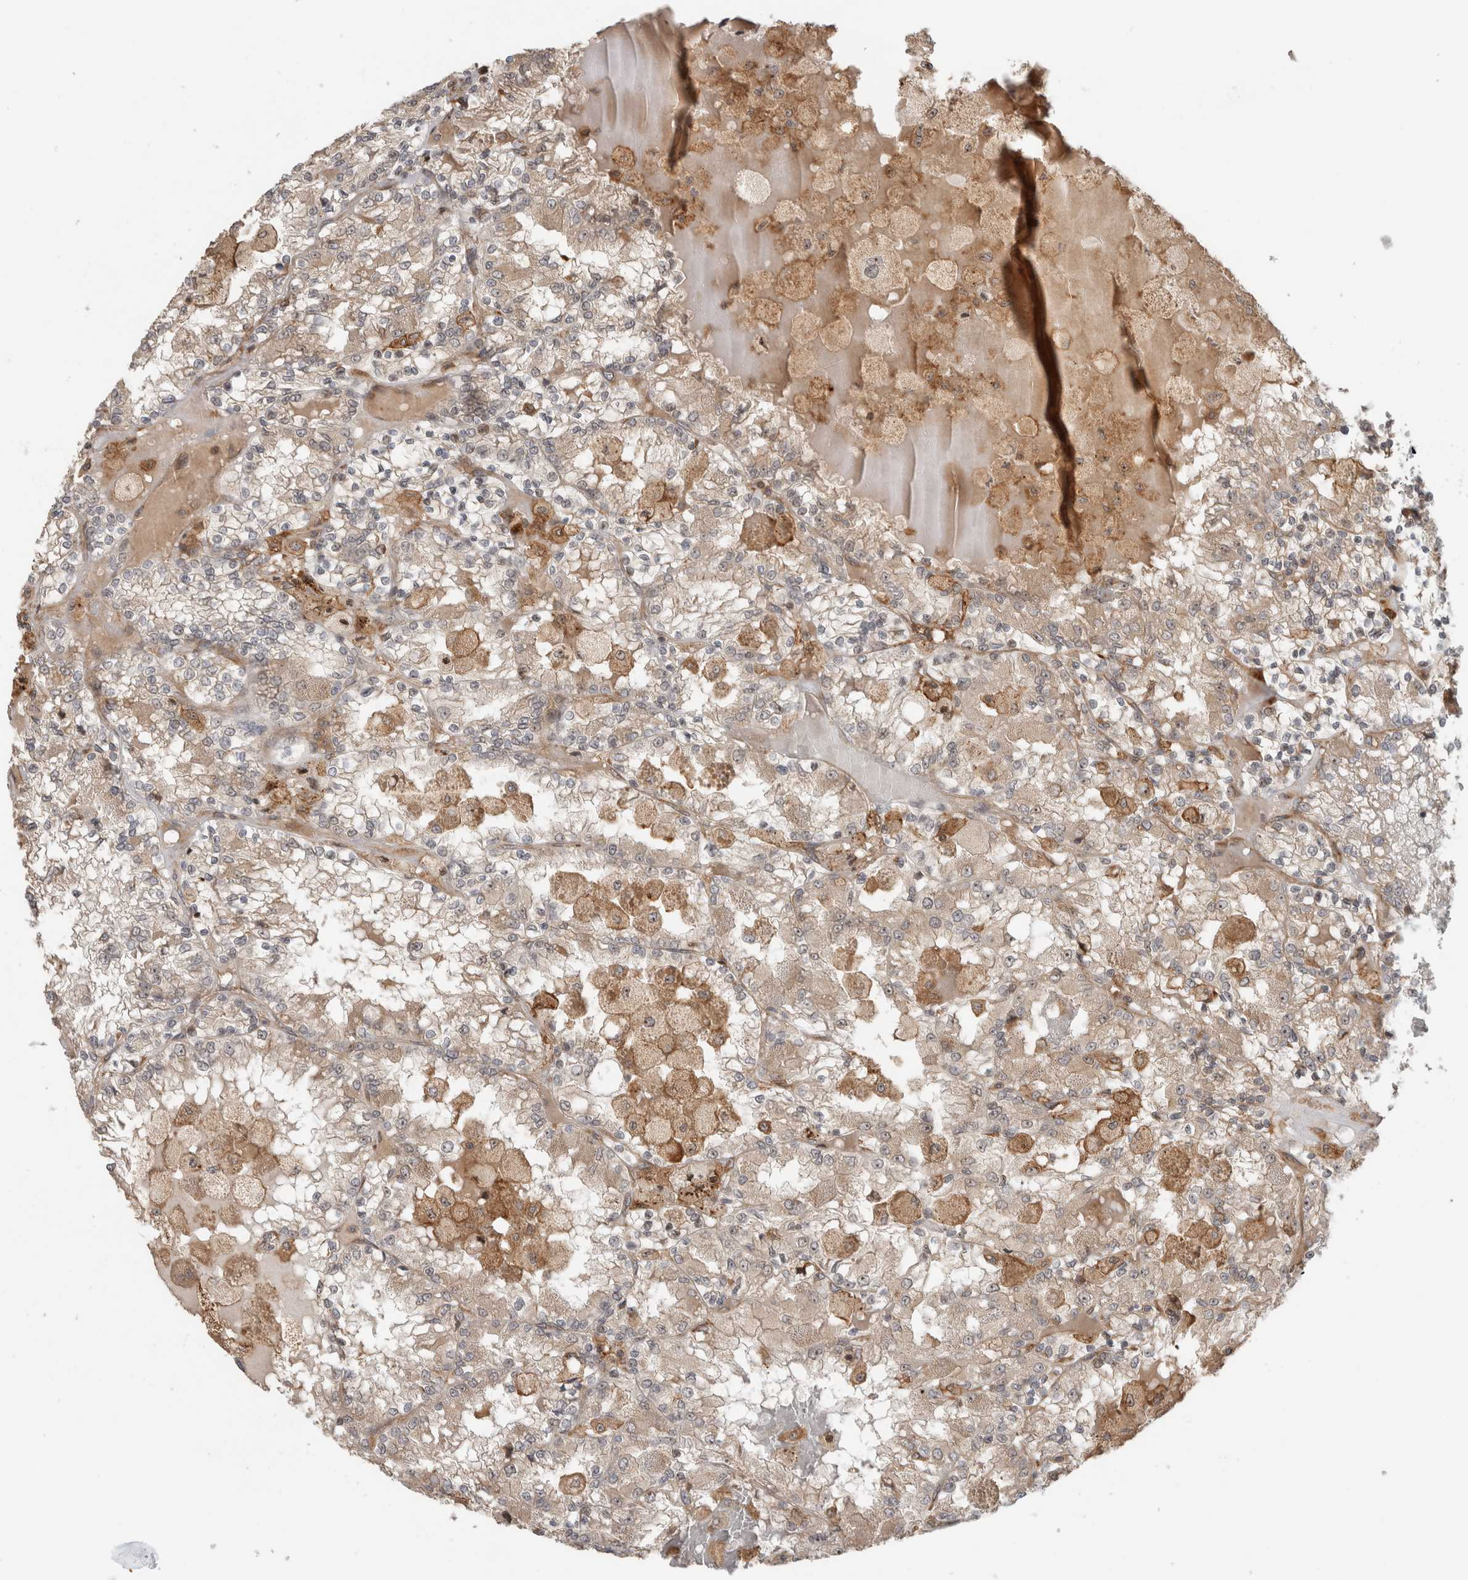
{"staining": {"intensity": "negative", "quantity": "none", "location": "none"}, "tissue": "renal cancer", "cell_type": "Tumor cells", "image_type": "cancer", "snomed": [{"axis": "morphology", "description": "Adenocarcinoma, NOS"}, {"axis": "topography", "description": "Kidney"}], "caption": "High power microscopy photomicrograph of an immunohistochemistry (IHC) histopathology image of renal adenocarcinoma, revealing no significant expression in tumor cells.", "gene": "WASF2", "patient": {"sex": "female", "age": 56}}